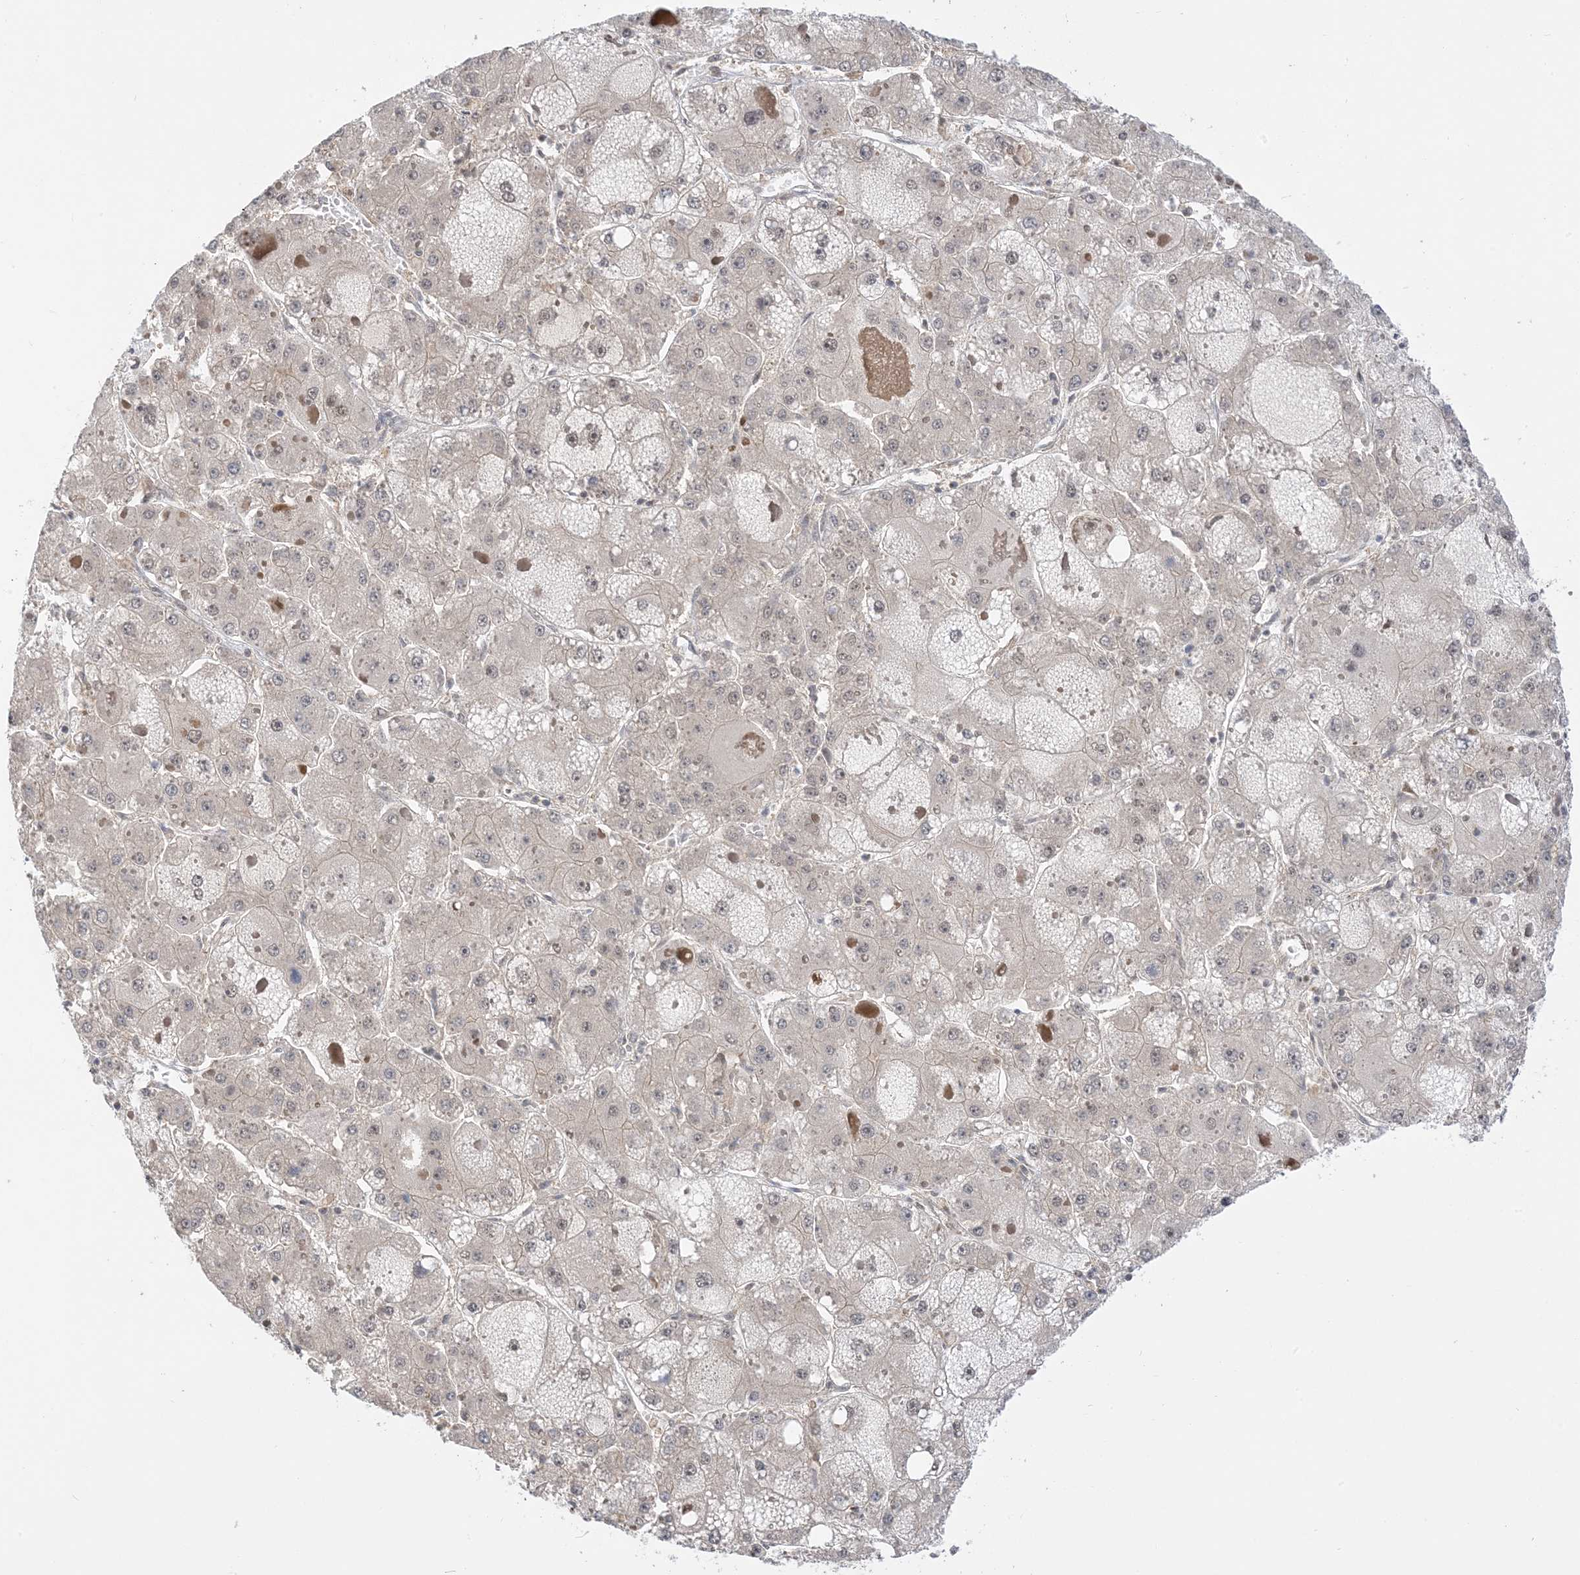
{"staining": {"intensity": "negative", "quantity": "none", "location": "none"}, "tissue": "liver cancer", "cell_type": "Tumor cells", "image_type": "cancer", "snomed": [{"axis": "morphology", "description": "Carcinoma, Hepatocellular, NOS"}, {"axis": "topography", "description": "Liver"}], "caption": "The immunohistochemistry histopathology image has no significant expression in tumor cells of liver cancer tissue.", "gene": "WDR26", "patient": {"sex": "female", "age": 73}}